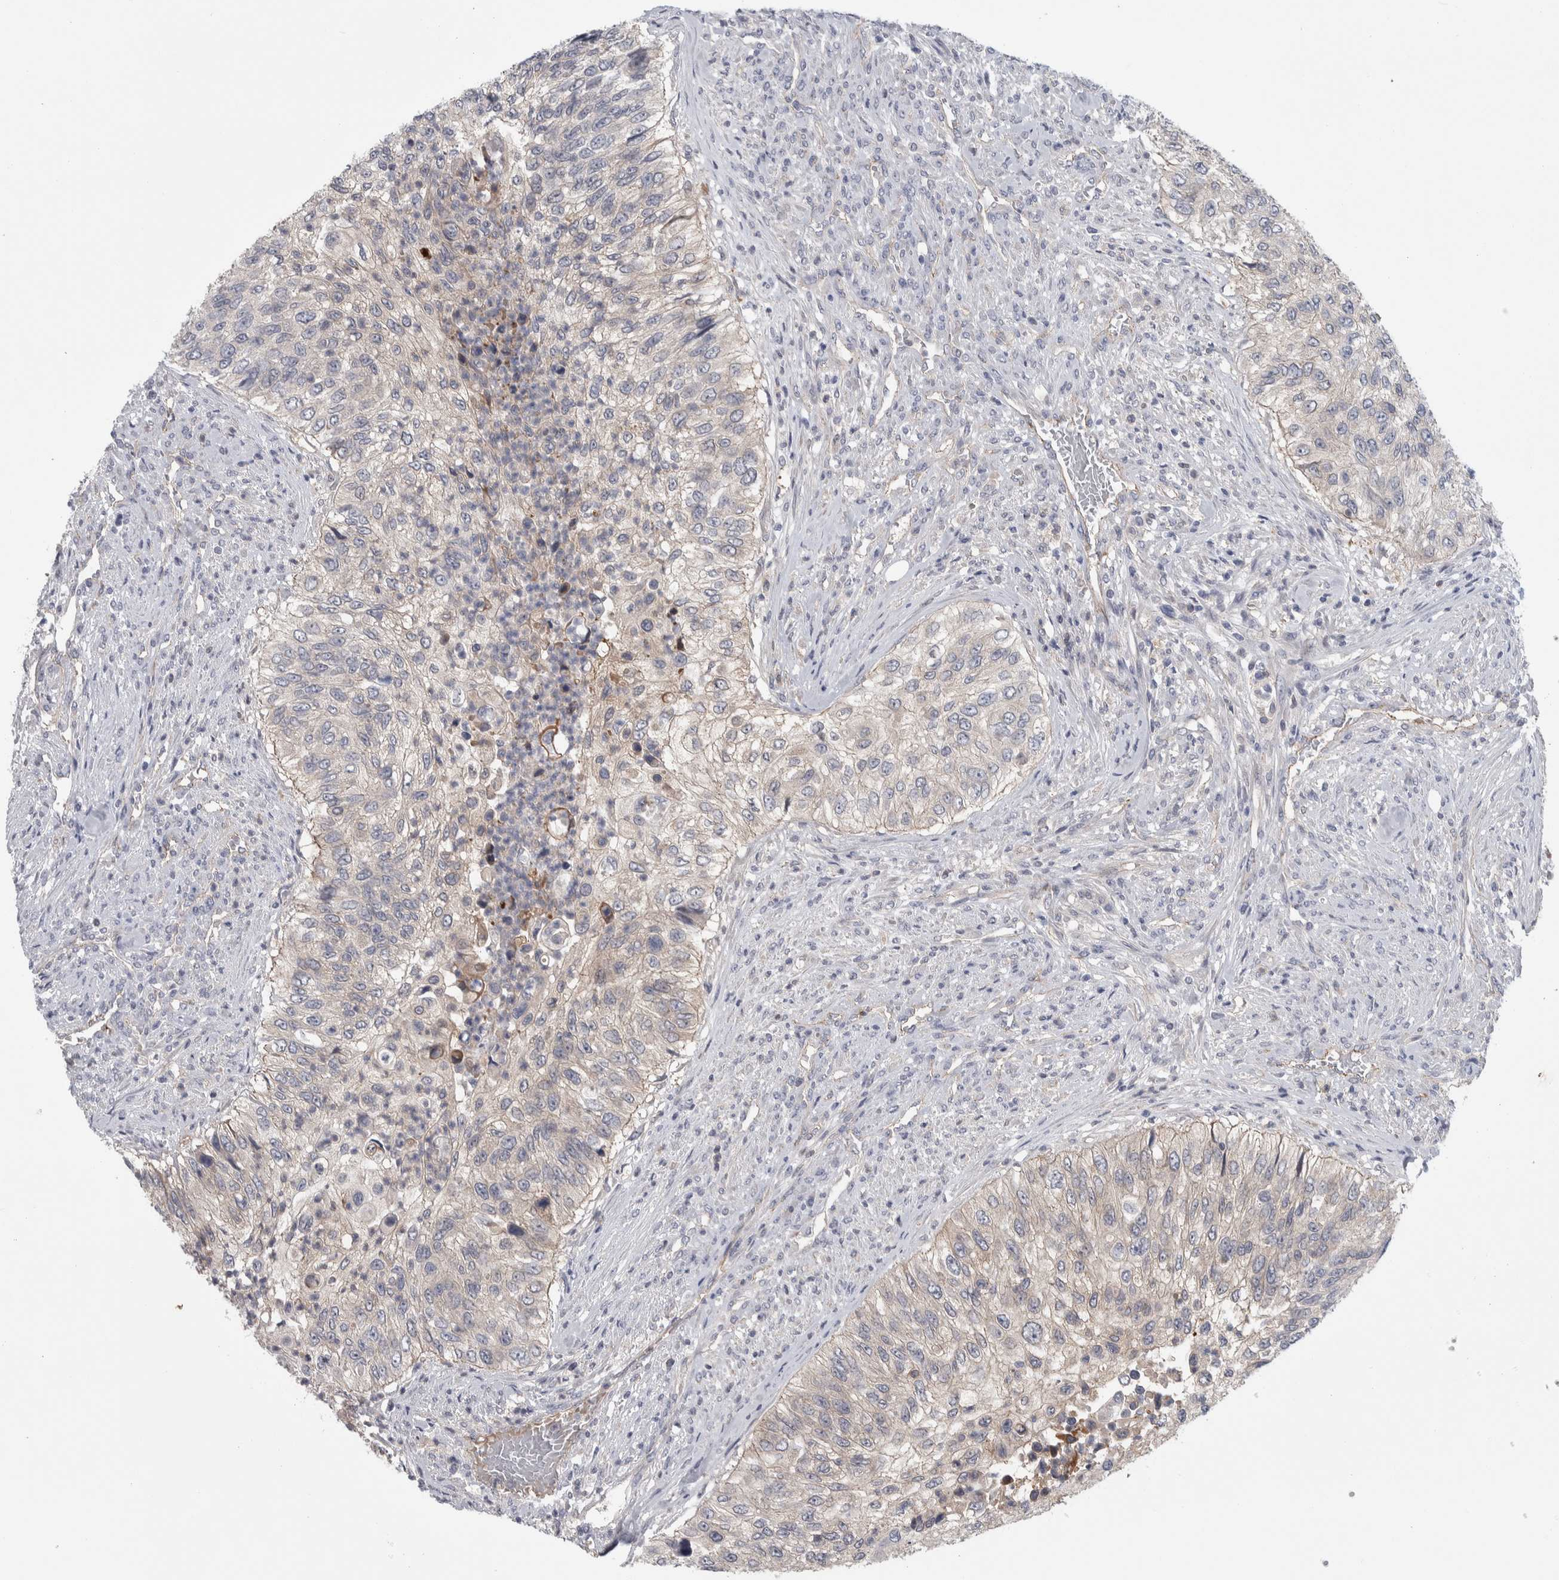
{"staining": {"intensity": "negative", "quantity": "none", "location": "none"}, "tissue": "urothelial cancer", "cell_type": "Tumor cells", "image_type": "cancer", "snomed": [{"axis": "morphology", "description": "Urothelial carcinoma, High grade"}, {"axis": "topography", "description": "Urinary bladder"}], "caption": "An IHC micrograph of high-grade urothelial carcinoma is shown. There is no staining in tumor cells of high-grade urothelial carcinoma.", "gene": "ZNF862", "patient": {"sex": "female", "age": 60}}